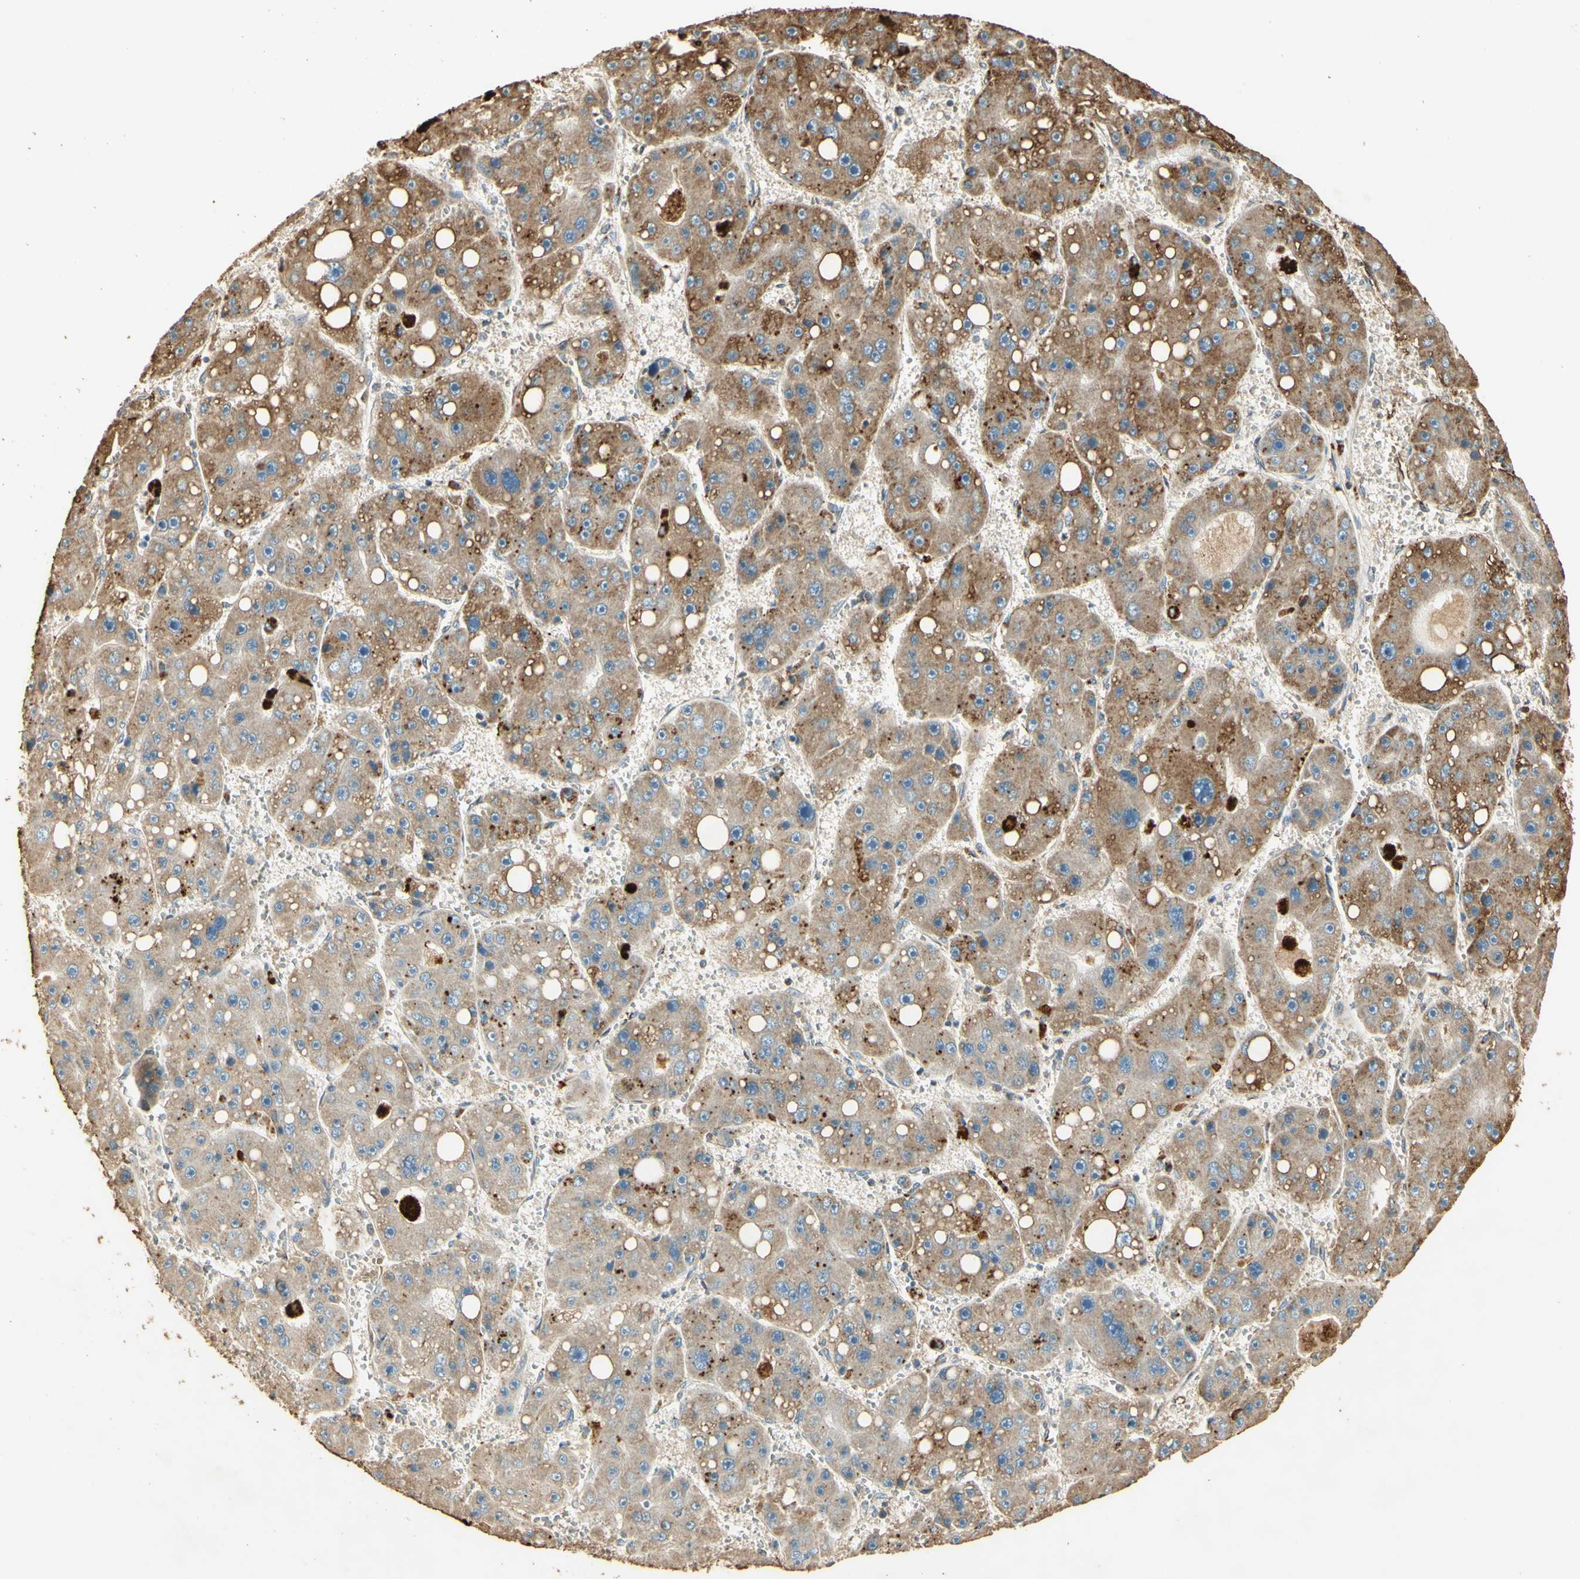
{"staining": {"intensity": "strong", "quantity": "25%-75%", "location": "cytoplasmic/membranous"}, "tissue": "liver cancer", "cell_type": "Tumor cells", "image_type": "cancer", "snomed": [{"axis": "morphology", "description": "Carcinoma, Hepatocellular, NOS"}, {"axis": "topography", "description": "Liver"}], "caption": "This is an image of immunohistochemistry (IHC) staining of liver cancer (hepatocellular carcinoma), which shows strong expression in the cytoplasmic/membranous of tumor cells.", "gene": "ARHGEF17", "patient": {"sex": "female", "age": 61}}